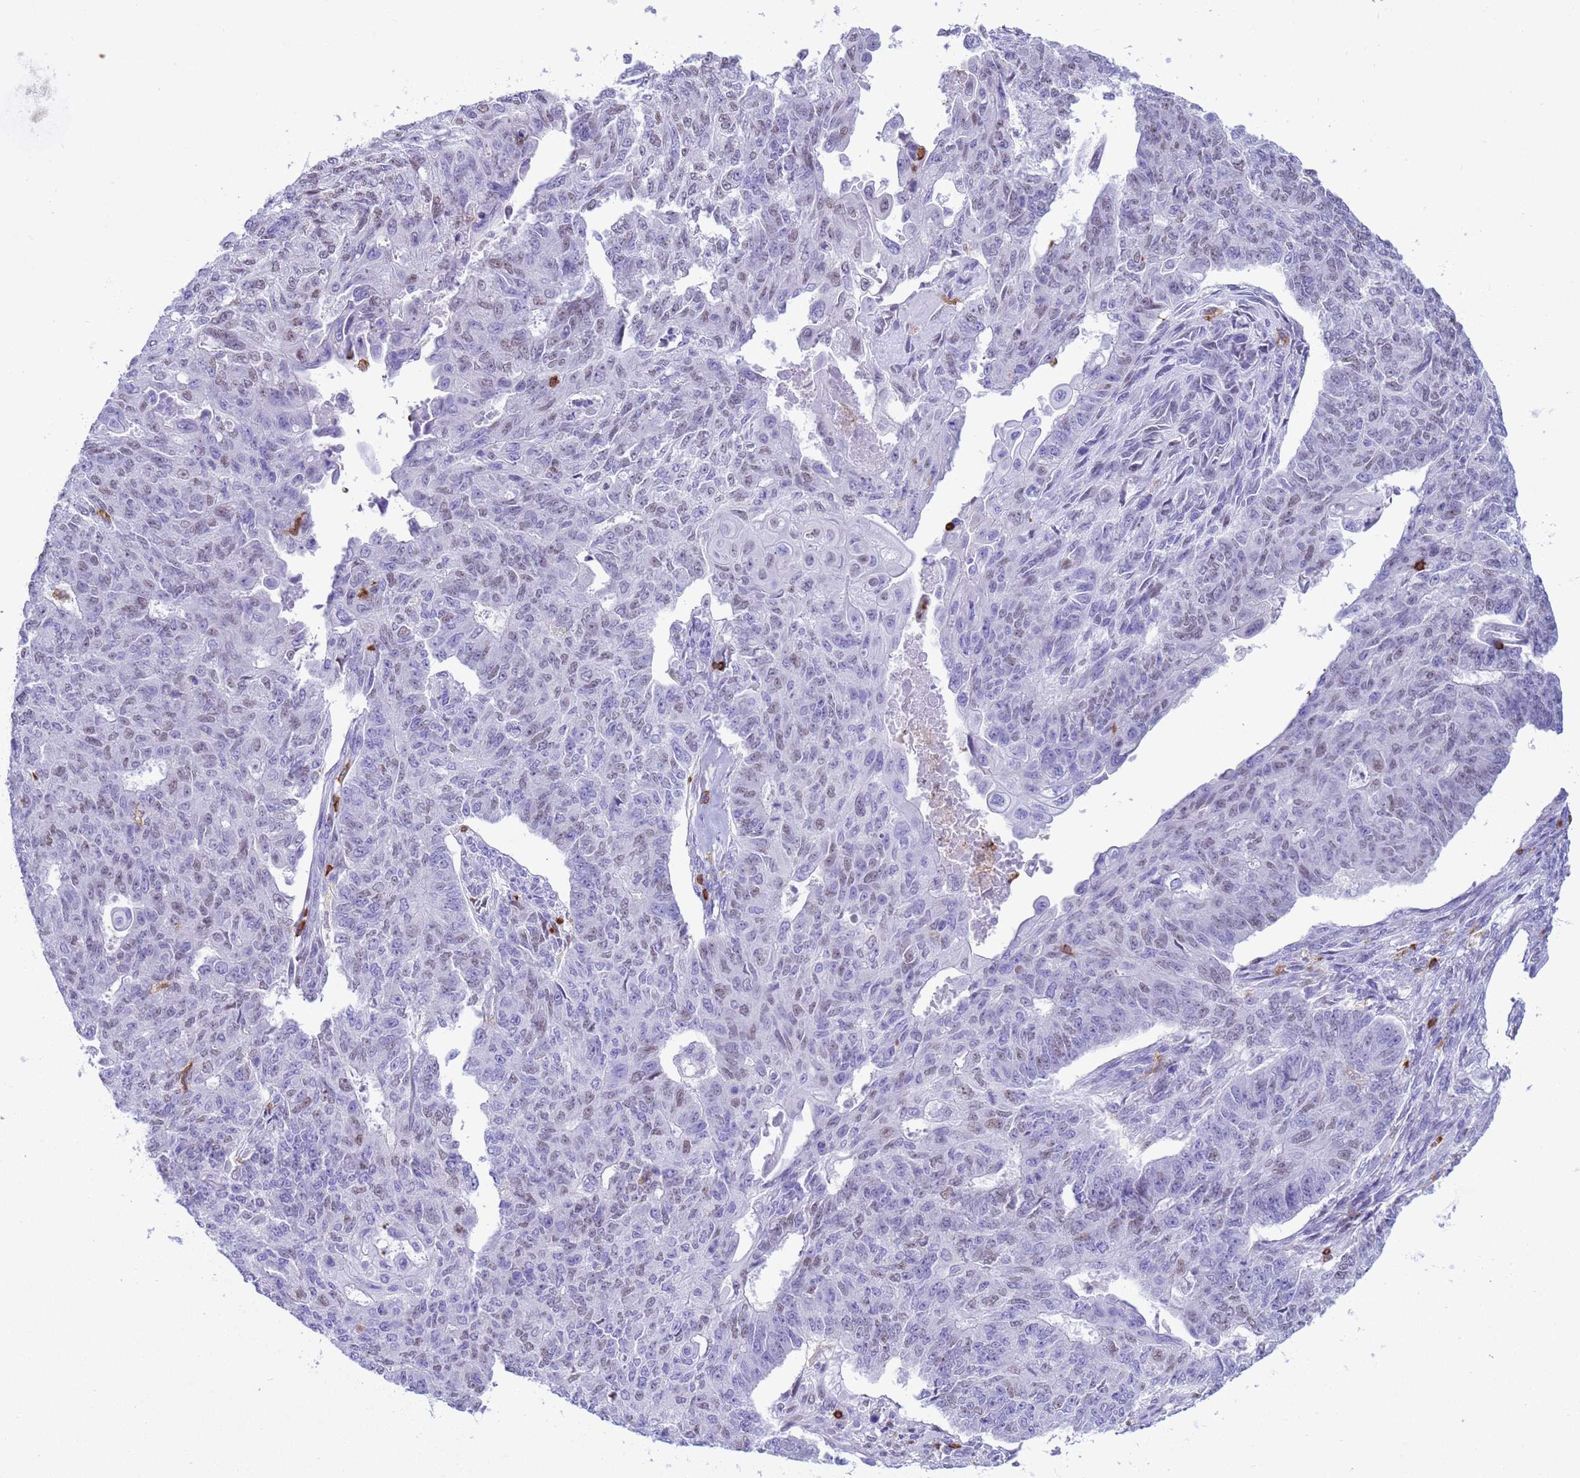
{"staining": {"intensity": "weak", "quantity": "<25%", "location": "nuclear"}, "tissue": "endometrial cancer", "cell_type": "Tumor cells", "image_type": "cancer", "snomed": [{"axis": "morphology", "description": "Adenocarcinoma, NOS"}, {"axis": "topography", "description": "Endometrium"}], "caption": "IHC histopathology image of endometrial adenocarcinoma stained for a protein (brown), which reveals no positivity in tumor cells.", "gene": "IRF5", "patient": {"sex": "female", "age": 32}}